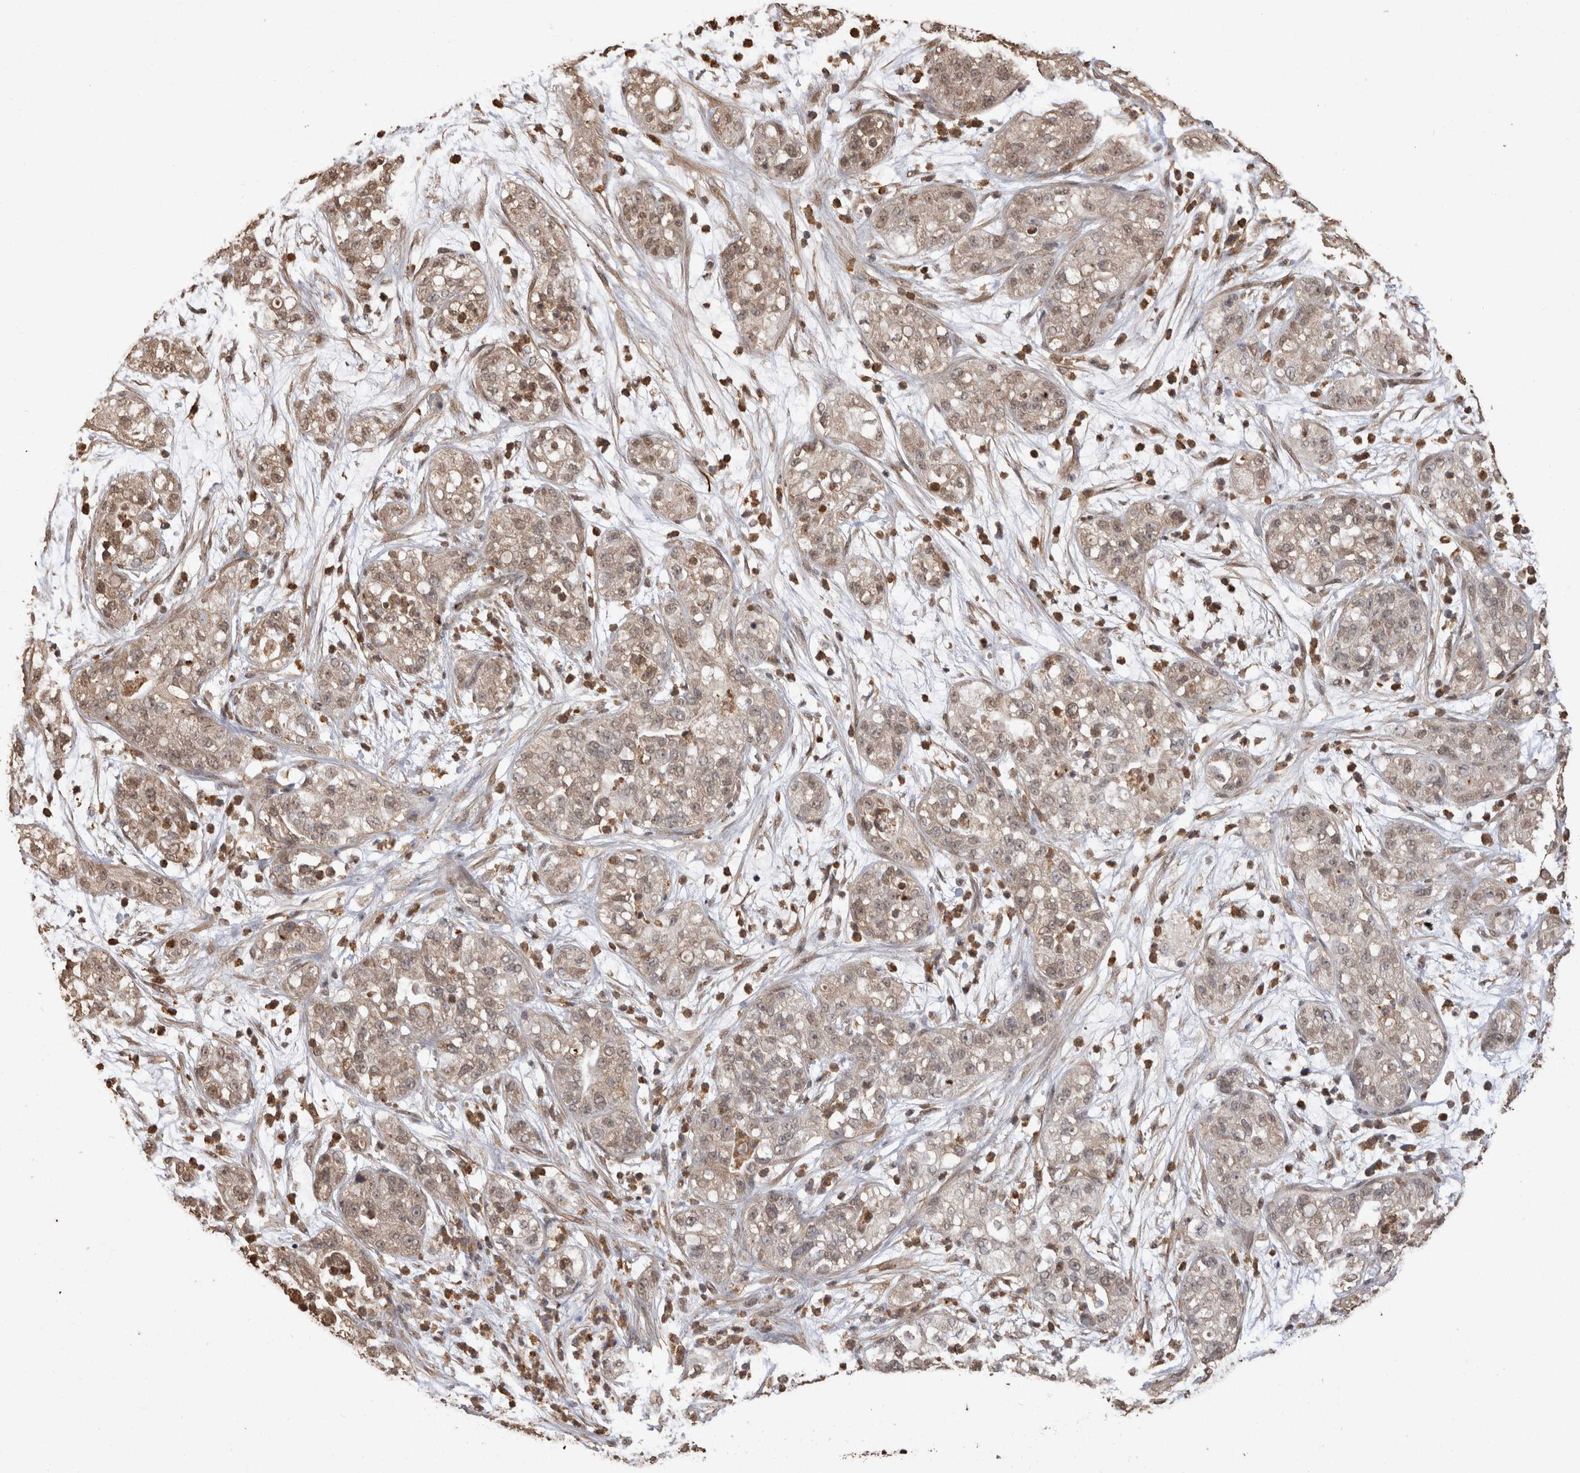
{"staining": {"intensity": "weak", "quantity": ">75%", "location": "cytoplasmic/membranous"}, "tissue": "pancreatic cancer", "cell_type": "Tumor cells", "image_type": "cancer", "snomed": [{"axis": "morphology", "description": "Adenocarcinoma, NOS"}, {"axis": "topography", "description": "Pancreas"}], "caption": "Adenocarcinoma (pancreatic) stained with DAB (3,3'-diaminobenzidine) IHC exhibits low levels of weak cytoplasmic/membranous staining in about >75% of tumor cells.", "gene": "SOCS5", "patient": {"sex": "female", "age": 78}}